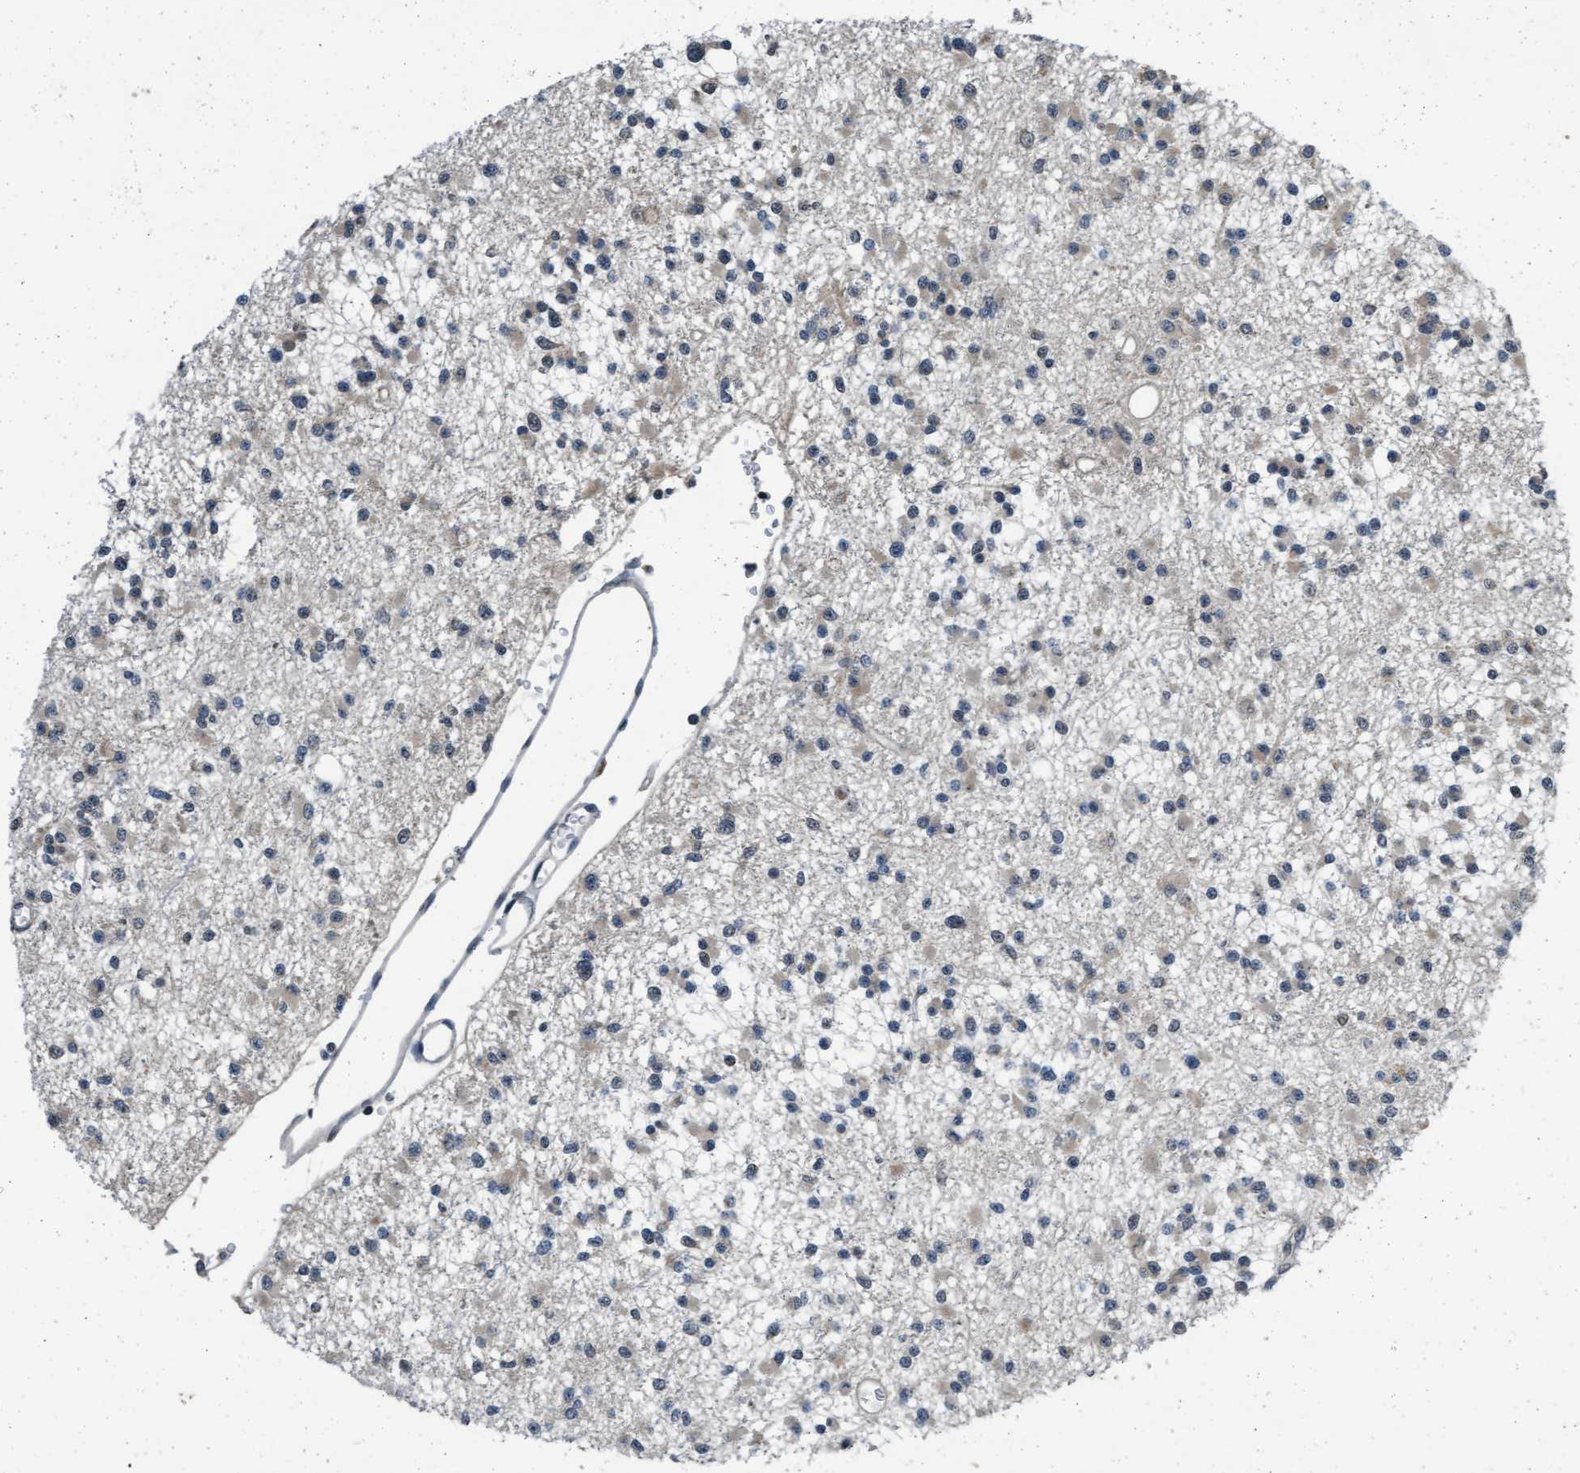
{"staining": {"intensity": "weak", "quantity": "<25%", "location": "cytoplasmic/membranous"}, "tissue": "glioma", "cell_type": "Tumor cells", "image_type": "cancer", "snomed": [{"axis": "morphology", "description": "Glioma, malignant, Low grade"}, {"axis": "topography", "description": "Brain"}], "caption": "Tumor cells show no significant staining in malignant glioma (low-grade).", "gene": "WASF1", "patient": {"sex": "female", "age": 22}}